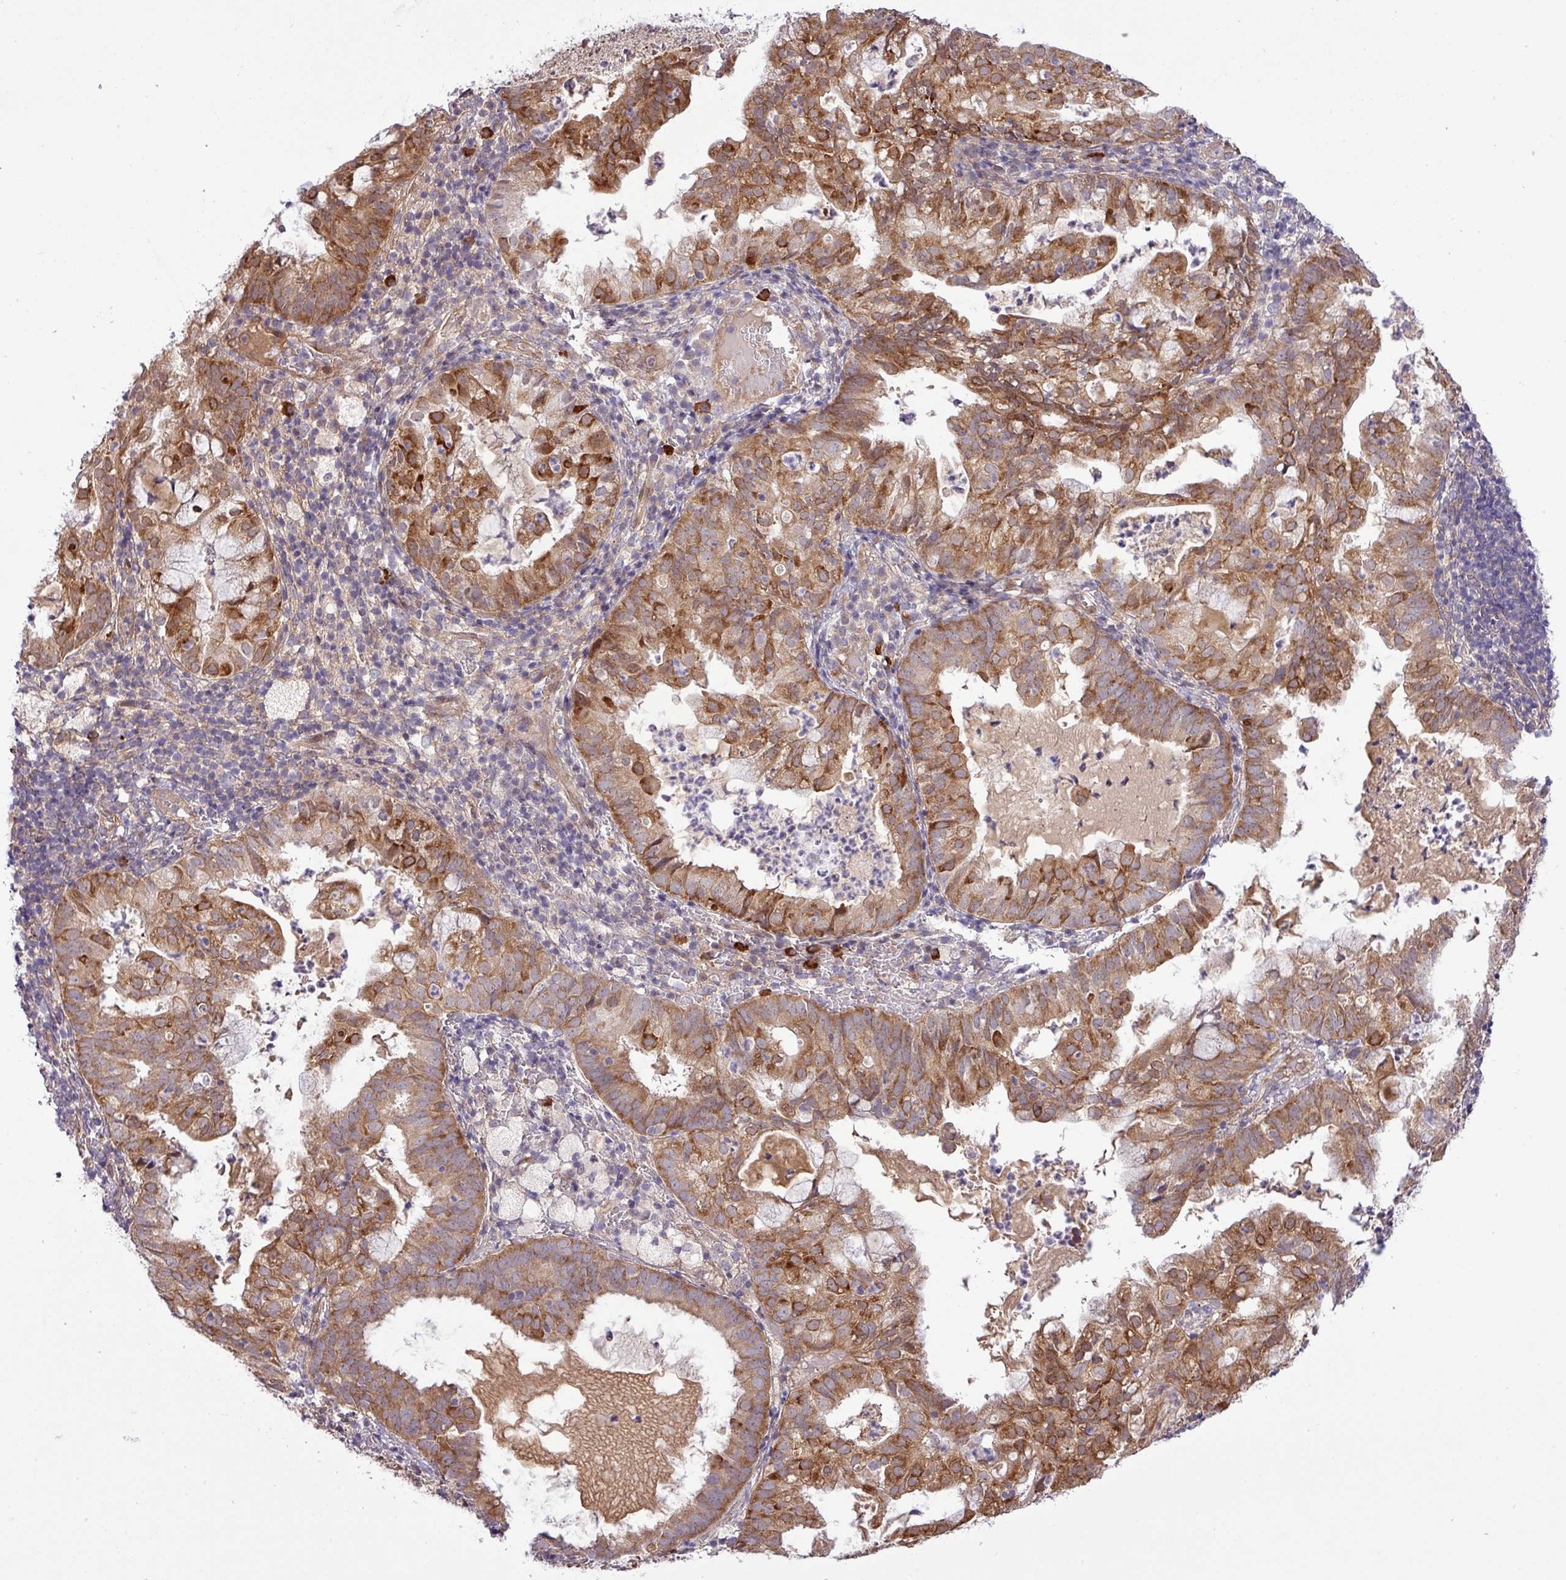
{"staining": {"intensity": "moderate", "quantity": ">75%", "location": "cytoplasmic/membranous"}, "tissue": "endometrial cancer", "cell_type": "Tumor cells", "image_type": "cancer", "snomed": [{"axis": "morphology", "description": "Adenocarcinoma, NOS"}, {"axis": "topography", "description": "Endometrium"}], "caption": "Immunohistochemistry (IHC) image of neoplastic tissue: endometrial cancer stained using immunohistochemistry (IHC) reveals medium levels of moderate protein expression localized specifically in the cytoplasmic/membranous of tumor cells, appearing as a cytoplasmic/membranous brown color.", "gene": "FAM222B", "patient": {"sex": "female", "age": 80}}